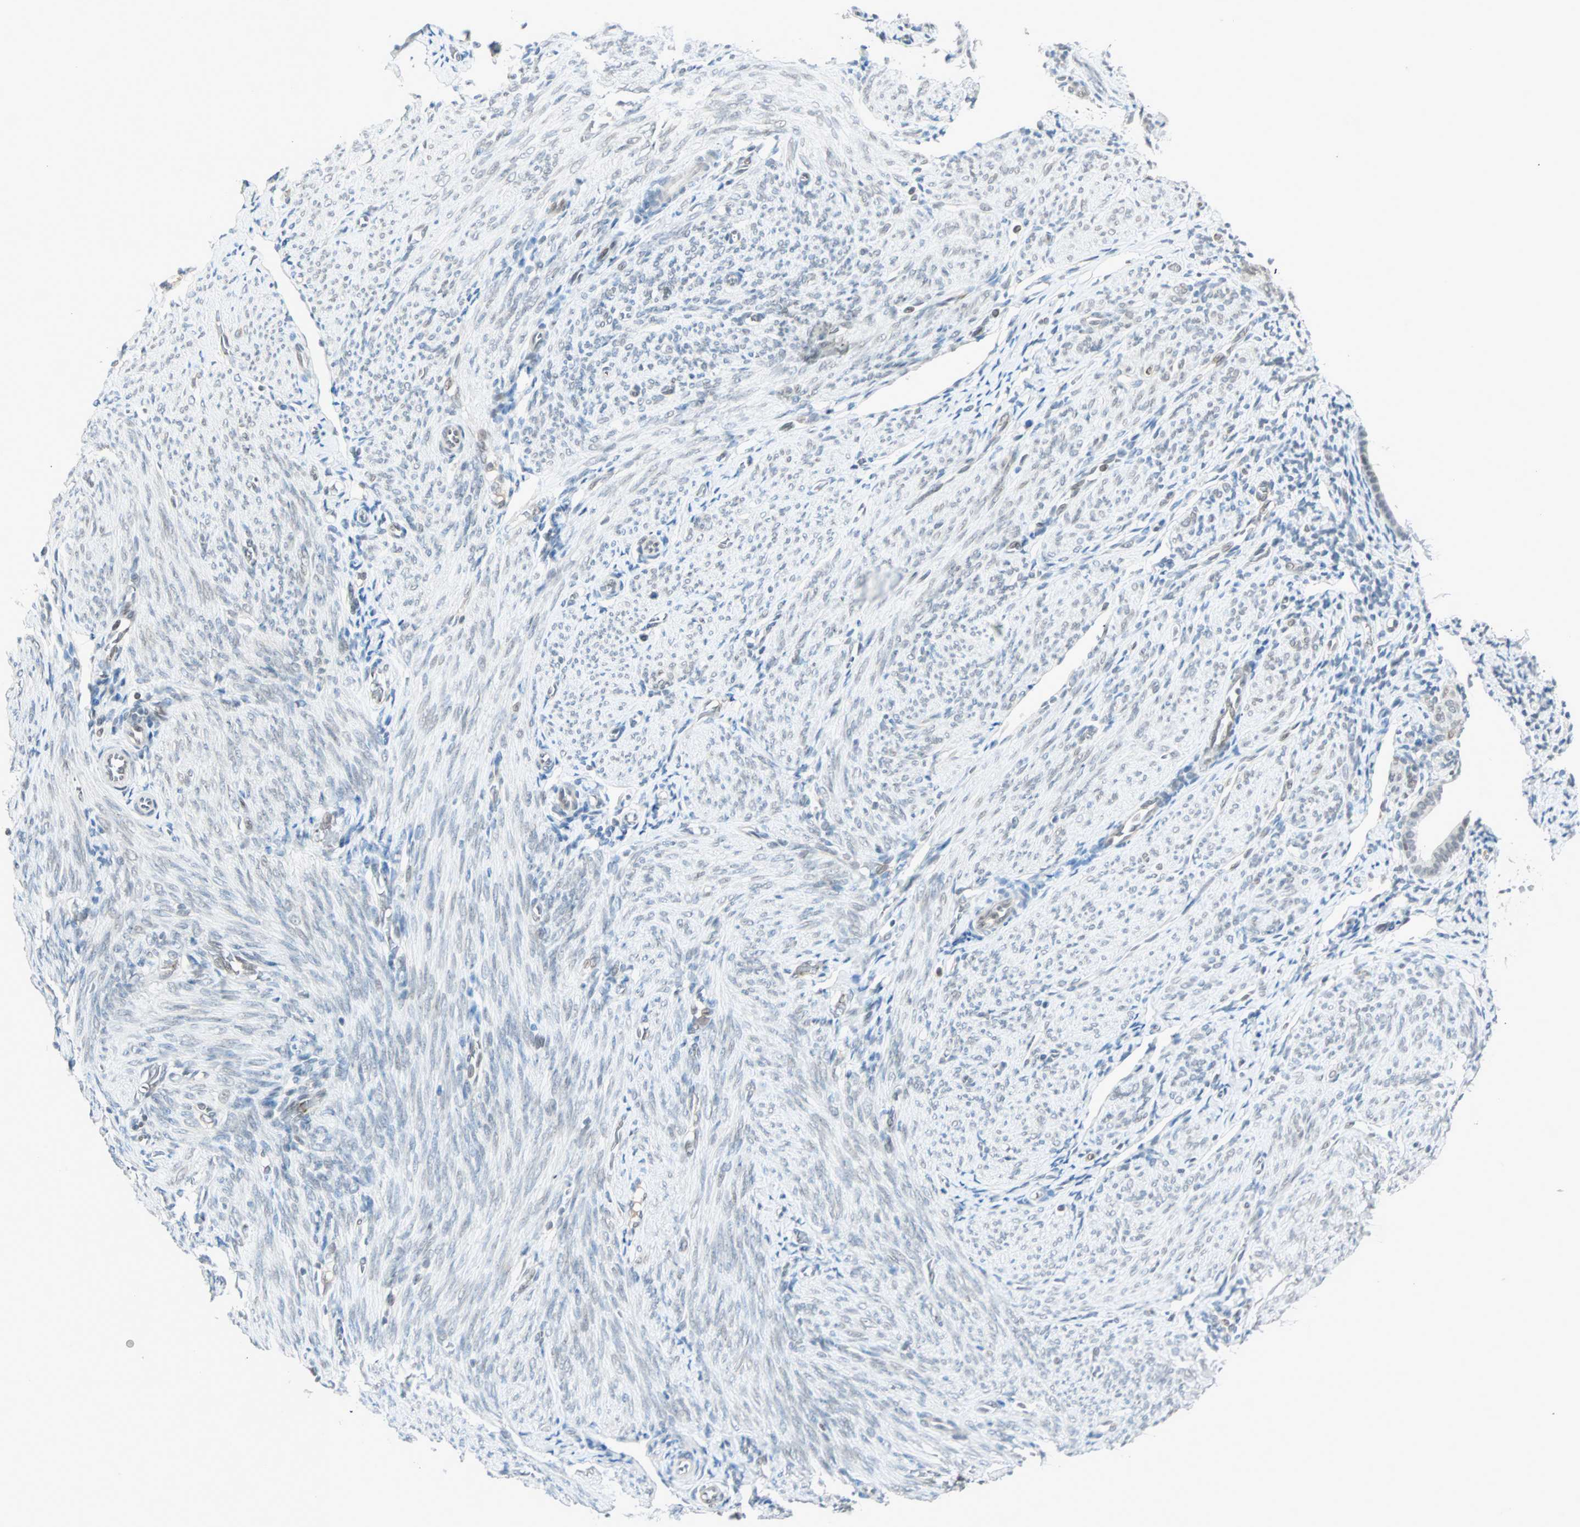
{"staining": {"intensity": "negative", "quantity": "none", "location": "none"}, "tissue": "endometrium", "cell_type": "Cells in endometrial stroma", "image_type": "normal", "snomed": [{"axis": "morphology", "description": "Normal tissue, NOS"}, {"axis": "topography", "description": "Endometrium"}], "caption": "The image demonstrates no significant expression in cells in endometrial stroma of endometrium. (Immunohistochemistry (ihc), brightfield microscopy, high magnification).", "gene": "BCAN", "patient": {"sex": "female", "age": 61}}